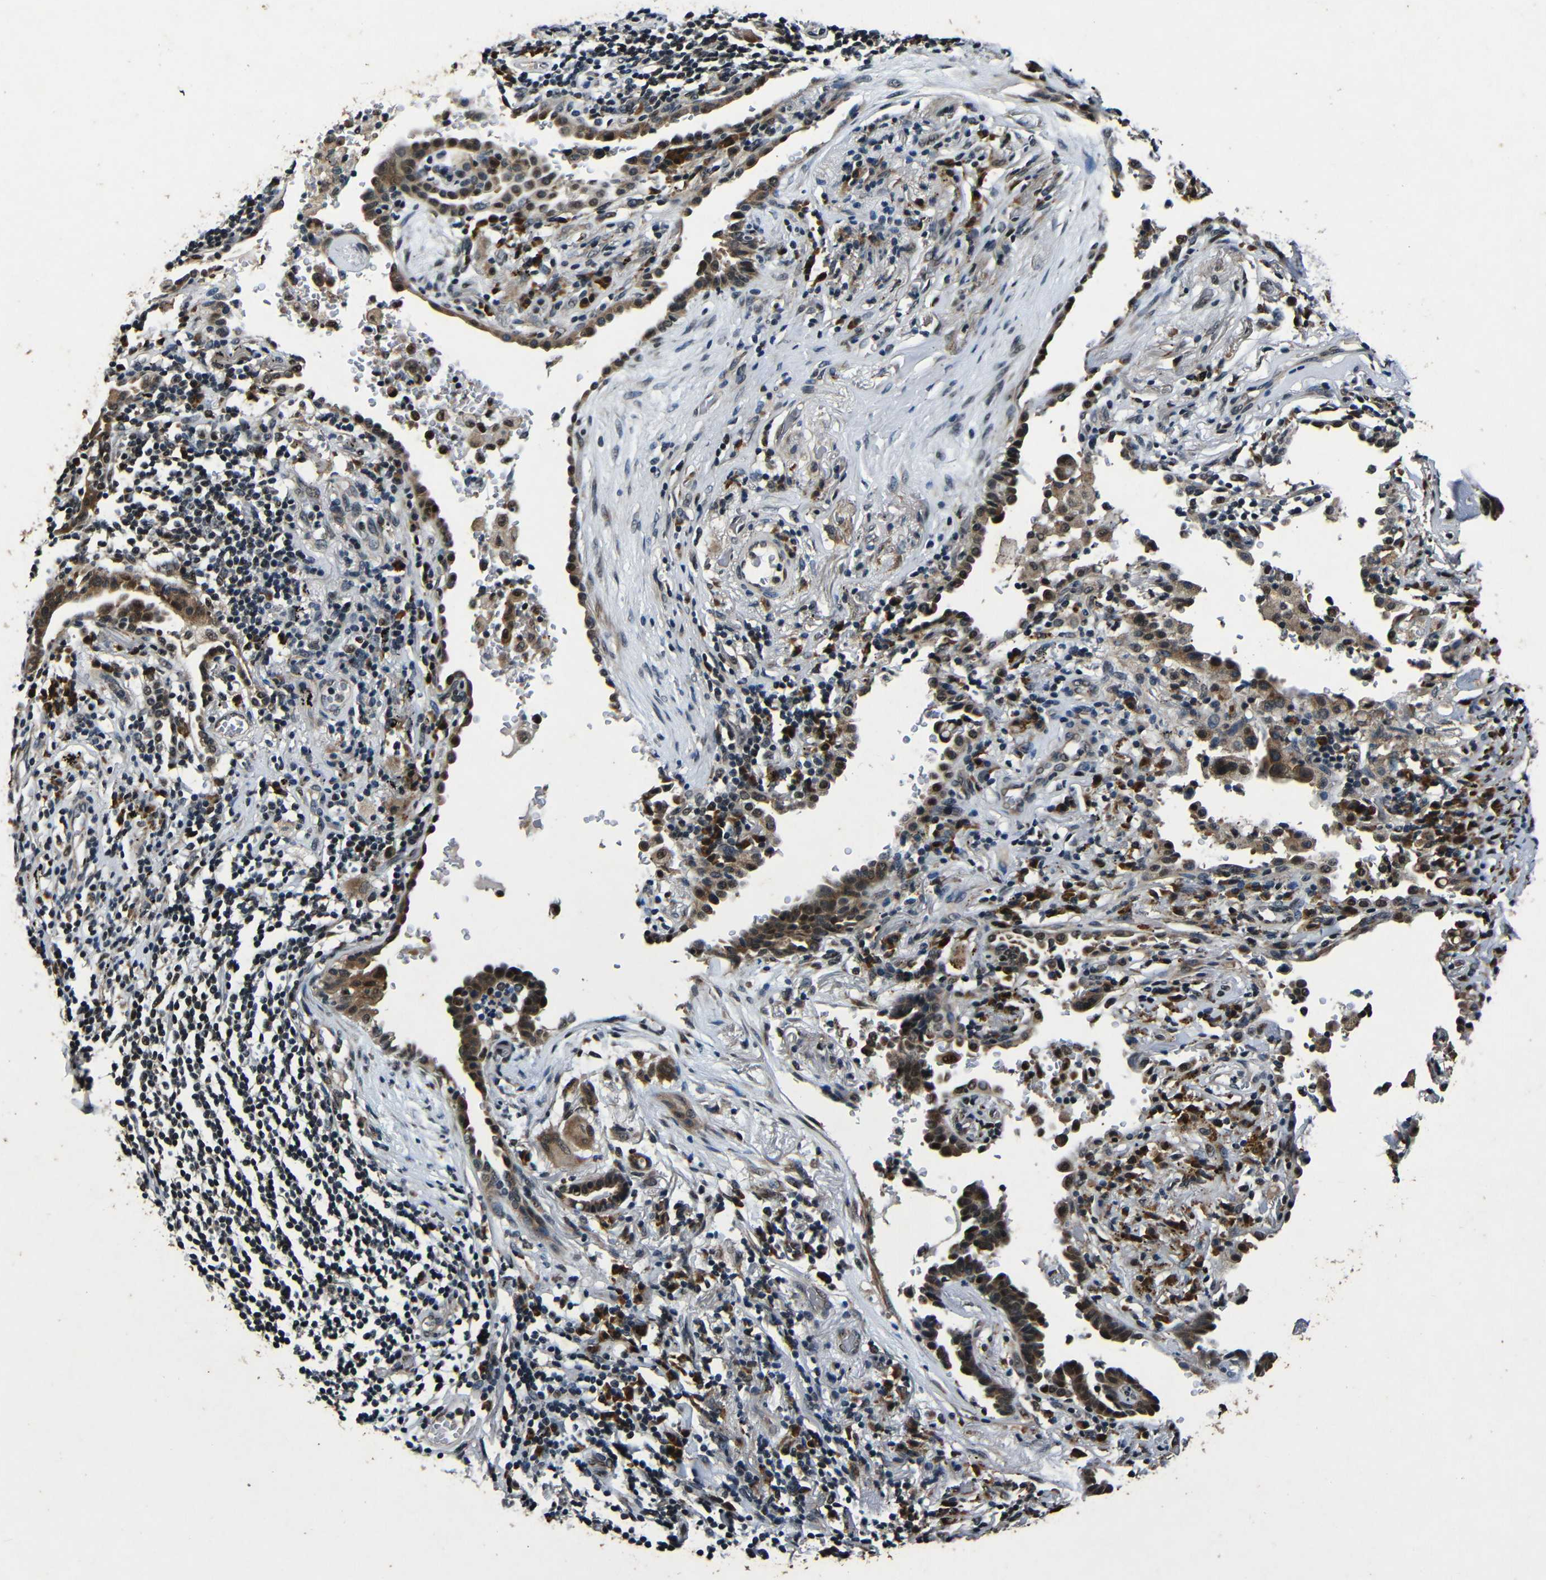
{"staining": {"intensity": "strong", "quantity": ">75%", "location": "cytoplasmic/membranous,nuclear"}, "tissue": "lung cancer", "cell_type": "Tumor cells", "image_type": "cancer", "snomed": [{"axis": "morphology", "description": "Adenocarcinoma, NOS"}, {"axis": "topography", "description": "Lung"}], "caption": "A photomicrograph showing strong cytoplasmic/membranous and nuclear expression in about >75% of tumor cells in adenocarcinoma (lung), as visualized by brown immunohistochemical staining.", "gene": "FOXD4", "patient": {"sex": "female", "age": 64}}